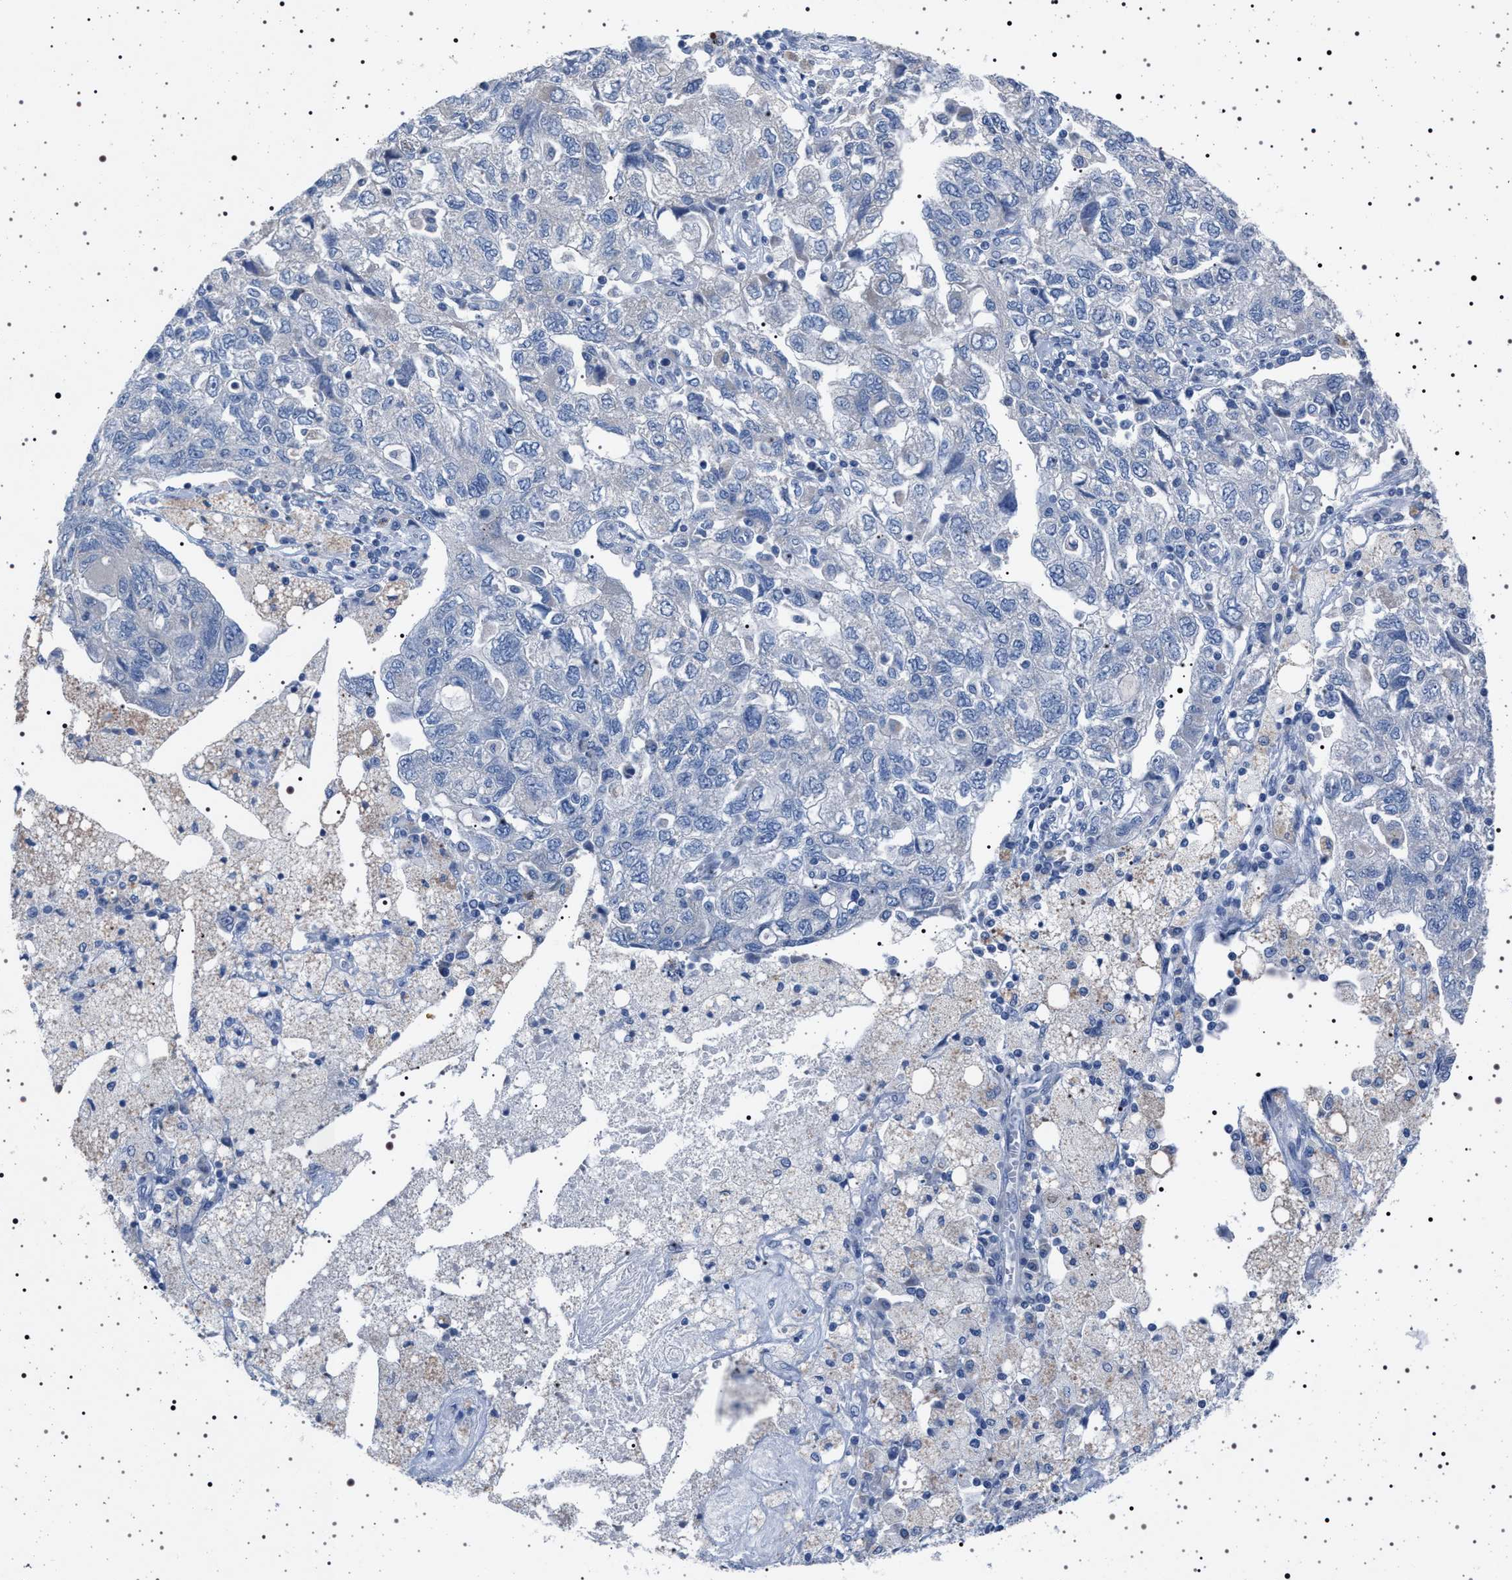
{"staining": {"intensity": "negative", "quantity": "none", "location": "none"}, "tissue": "ovarian cancer", "cell_type": "Tumor cells", "image_type": "cancer", "snomed": [{"axis": "morphology", "description": "Carcinoma, NOS"}, {"axis": "morphology", "description": "Cystadenocarcinoma, serous, NOS"}, {"axis": "topography", "description": "Ovary"}], "caption": "This is an IHC micrograph of ovarian serous cystadenocarcinoma. There is no expression in tumor cells.", "gene": "NAT9", "patient": {"sex": "female", "age": 69}}